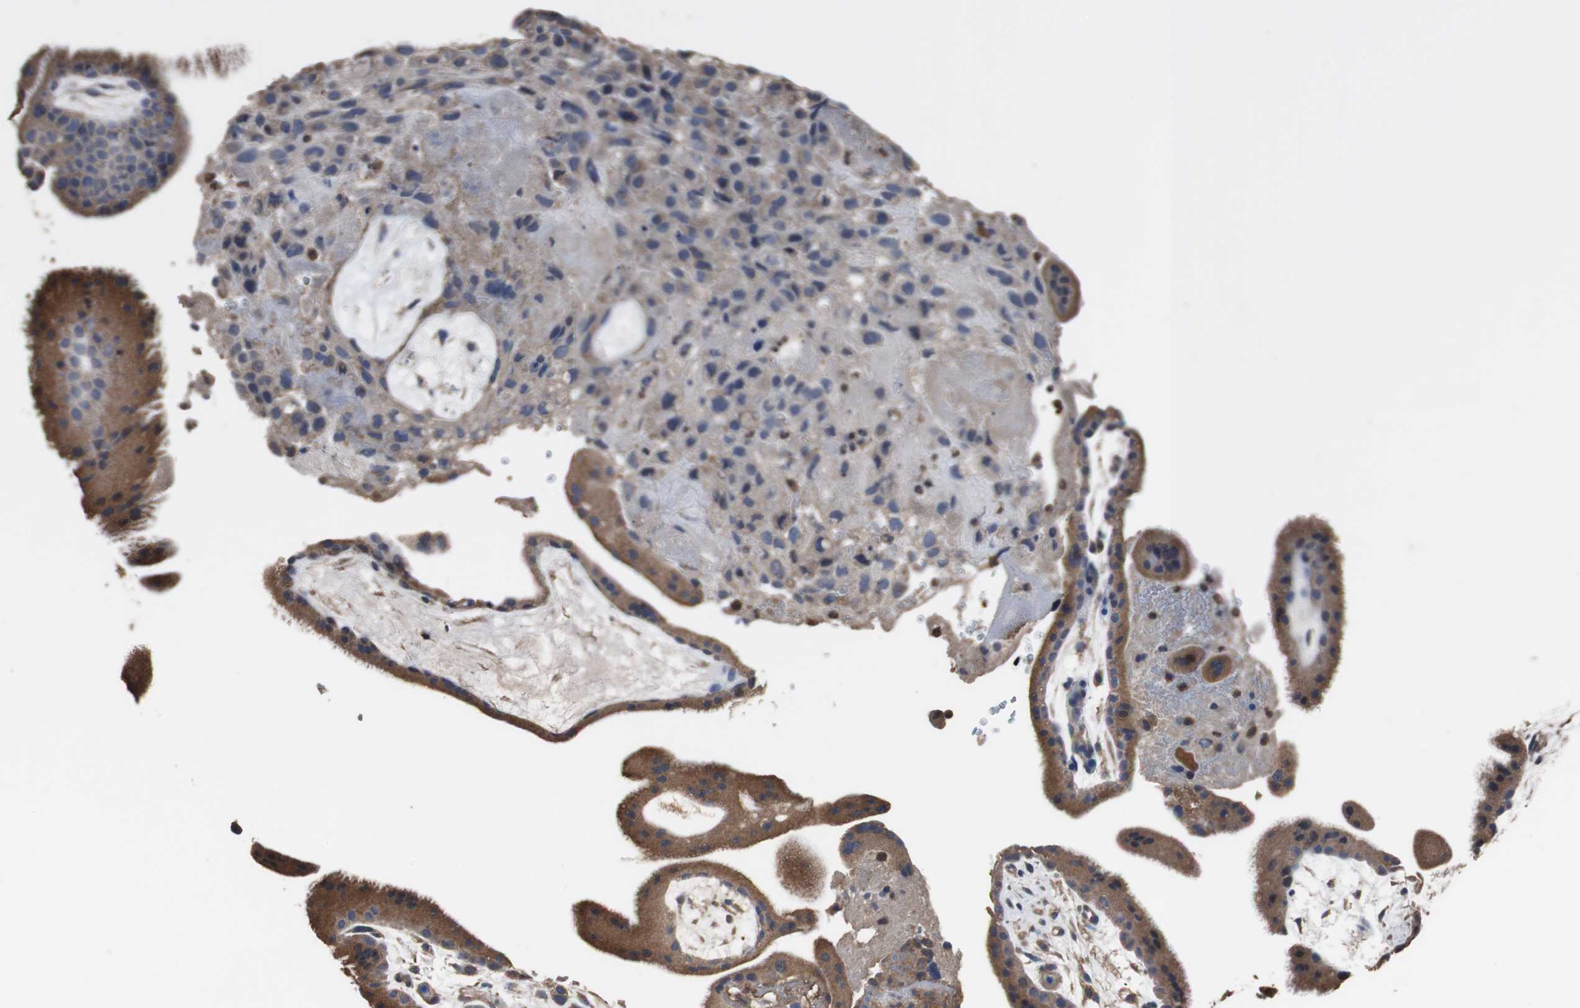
{"staining": {"intensity": "weak", "quantity": "<25%", "location": "cytoplasmic/membranous"}, "tissue": "placenta", "cell_type": "Decidual cells", "image_type": "normal", "snomed": [{"axis": "morphology", "description": "Normal tissue, NOS"}, {"axis": "topography", "description": "Placenta"}], "caption": "A high-resolution micrograph shows immunohistochemistry (IHC) staining of unremarkable placenta, which displays no significant expression in decidual cells.", "gene": "SCIMP", "patient": {"sex": "female", "age": 19}}